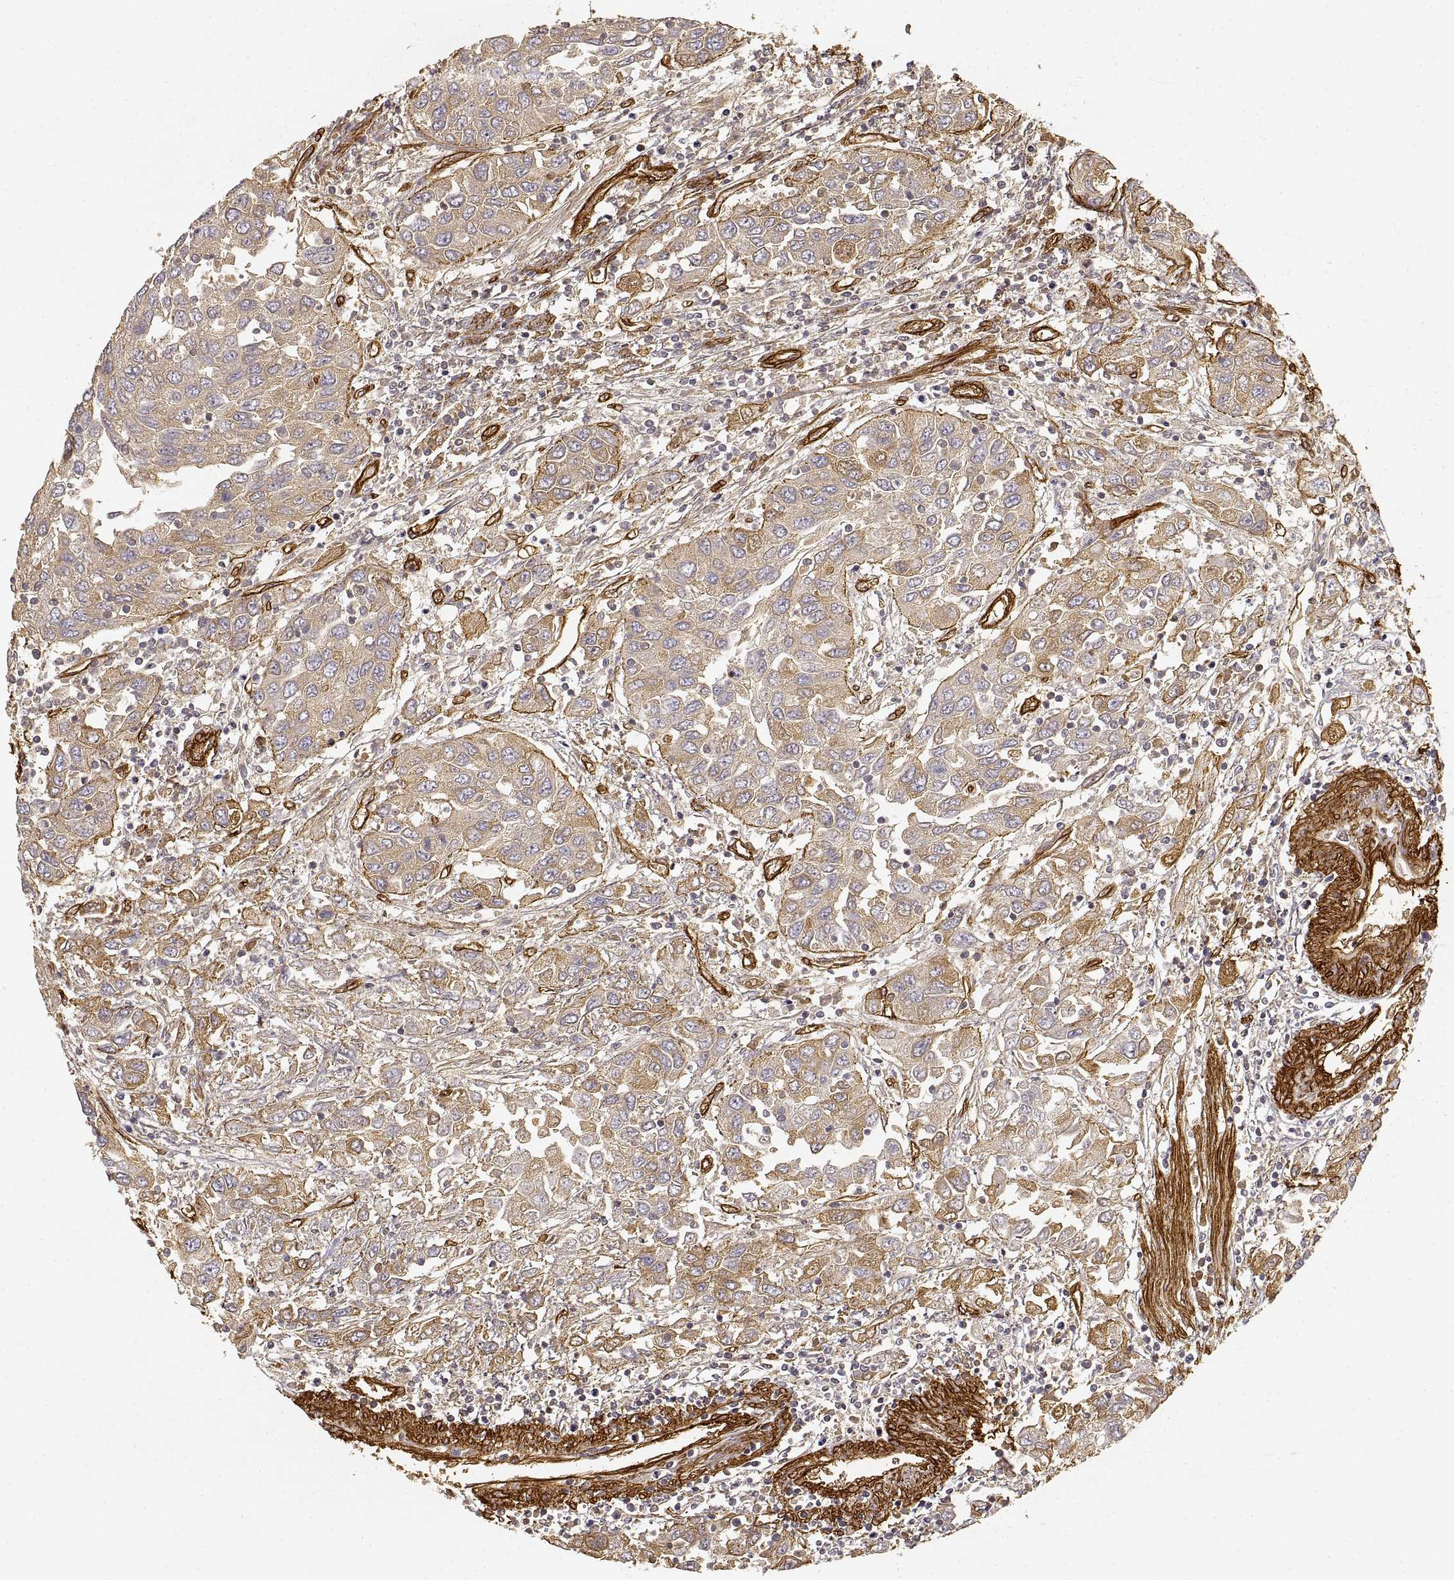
{"staining": {"intensity": "weak", "quantity": ">75%", "location": "cytoplasmic/membranous"}, "tissue": "urothelial cancer", "cell_type": "Tumor cells", "image_type": "cancer", "snomed": [{"axis": "morphology", "description": "Urothelial carcinoma, High grade"}, {"axis": "topography", "description": "Urinary bladder"}], "caption": "Immunohistochemical staining of human urothelial cancer exhibits low levels of weak cytoplasmic/membranous protein staining in approximately >75% of tumor cells.", "gene": "LAMA4", "patient": {"sex": "male", "age": 76}}